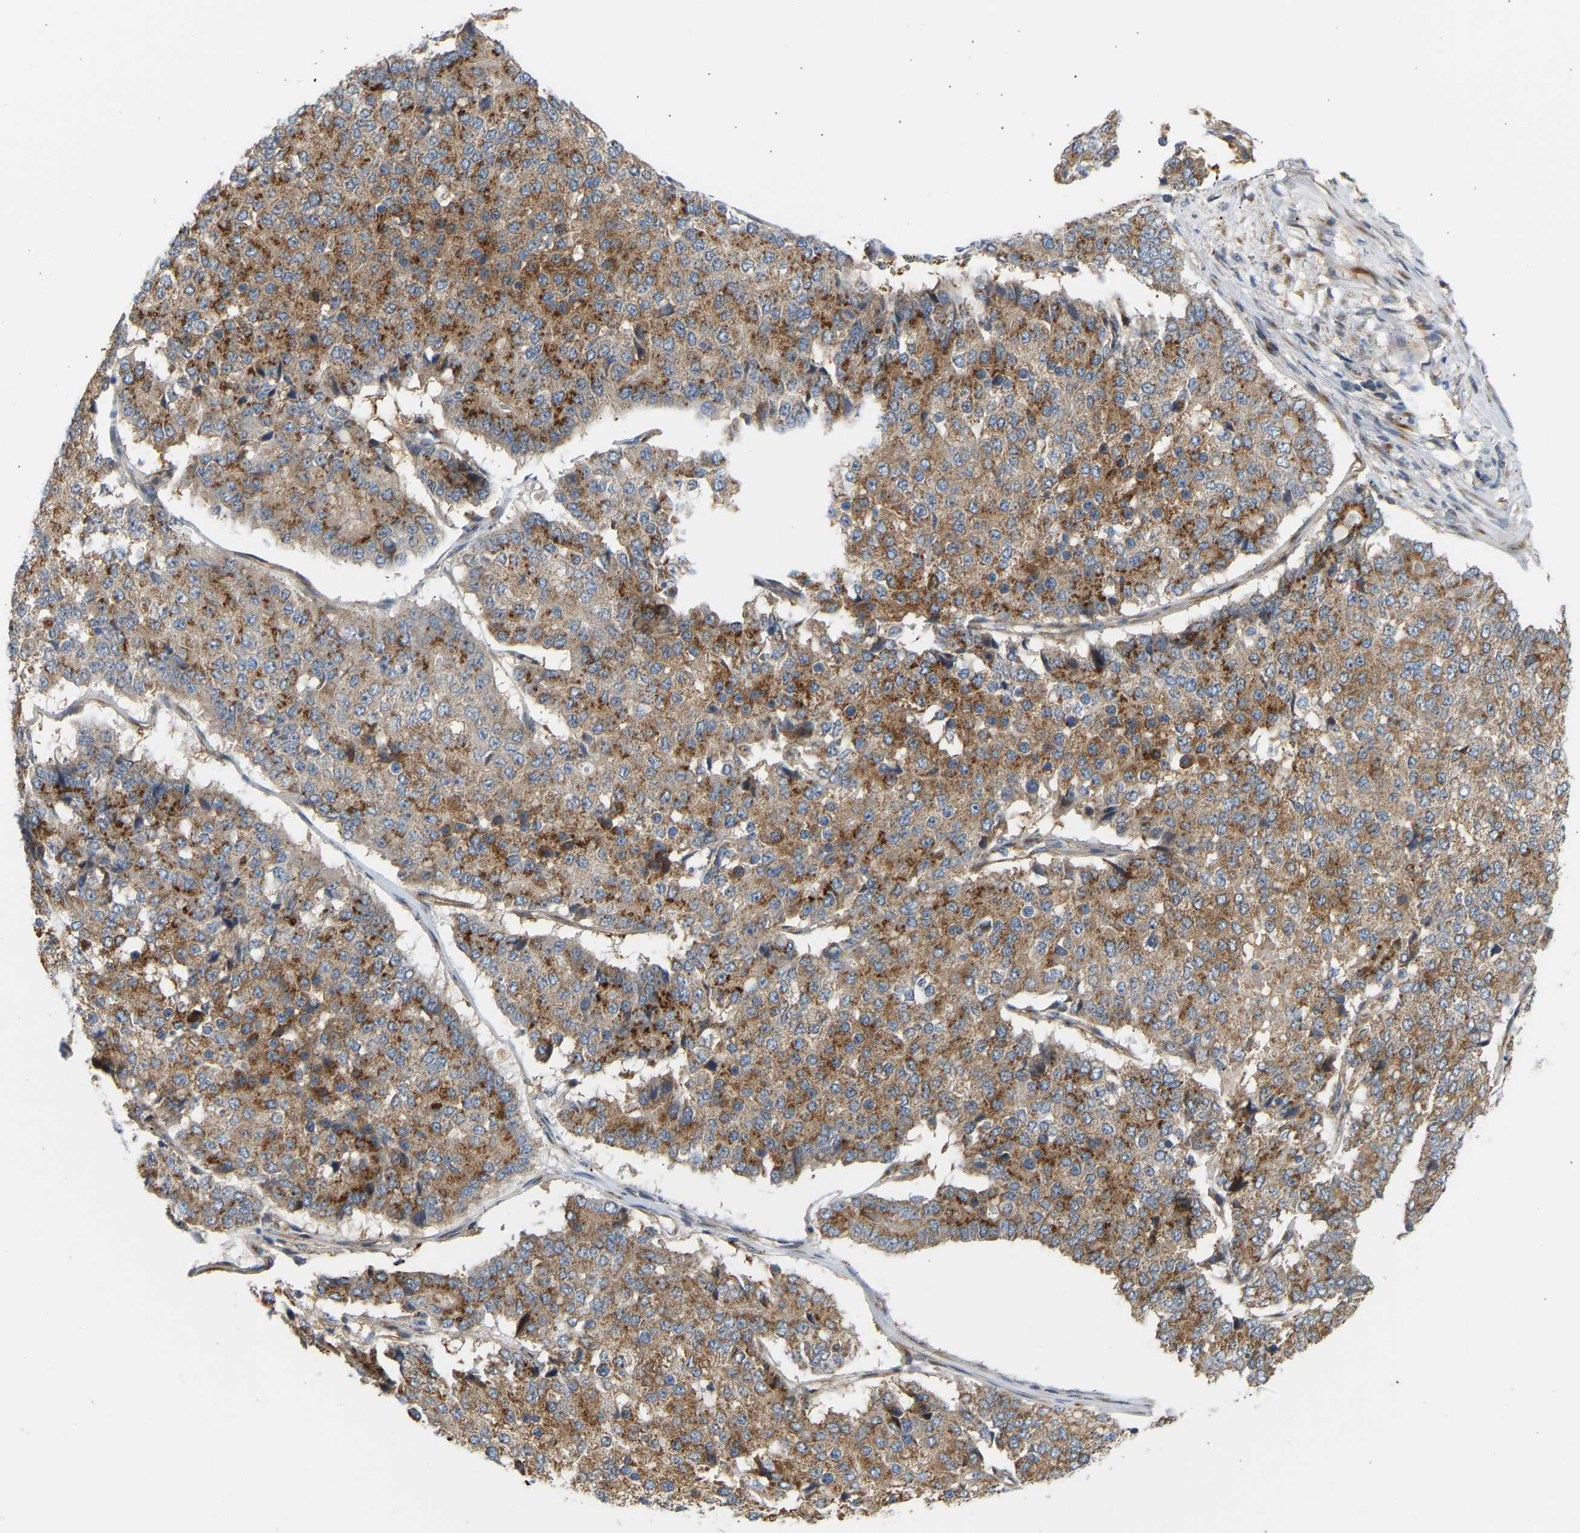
{"staining": {"intensity": "strong", "quantity": ">75%", "location": "cytoplasmic/membranous"}, "tissue": "pancreatic cancer", "cell_type": "Tumor cells", "image_type": "cancer", "snomed": [{"axis": "morphology", "description": "Adenocarcinoma, NOS"}, {"axis": "topography", "description": "Pancreas"}], "caption": "Immunohistochemistry image of neoplastic tissue: human pancreatic cancer stained using IHC displays high levels of strong protein expression localized specifically in the cytoplasmic/membranous of tumor cells, appearing as a cytoplasmic/membranous brown color.", "gene": "YIPF2", "patient": {"sex": "male", "age": 50}}